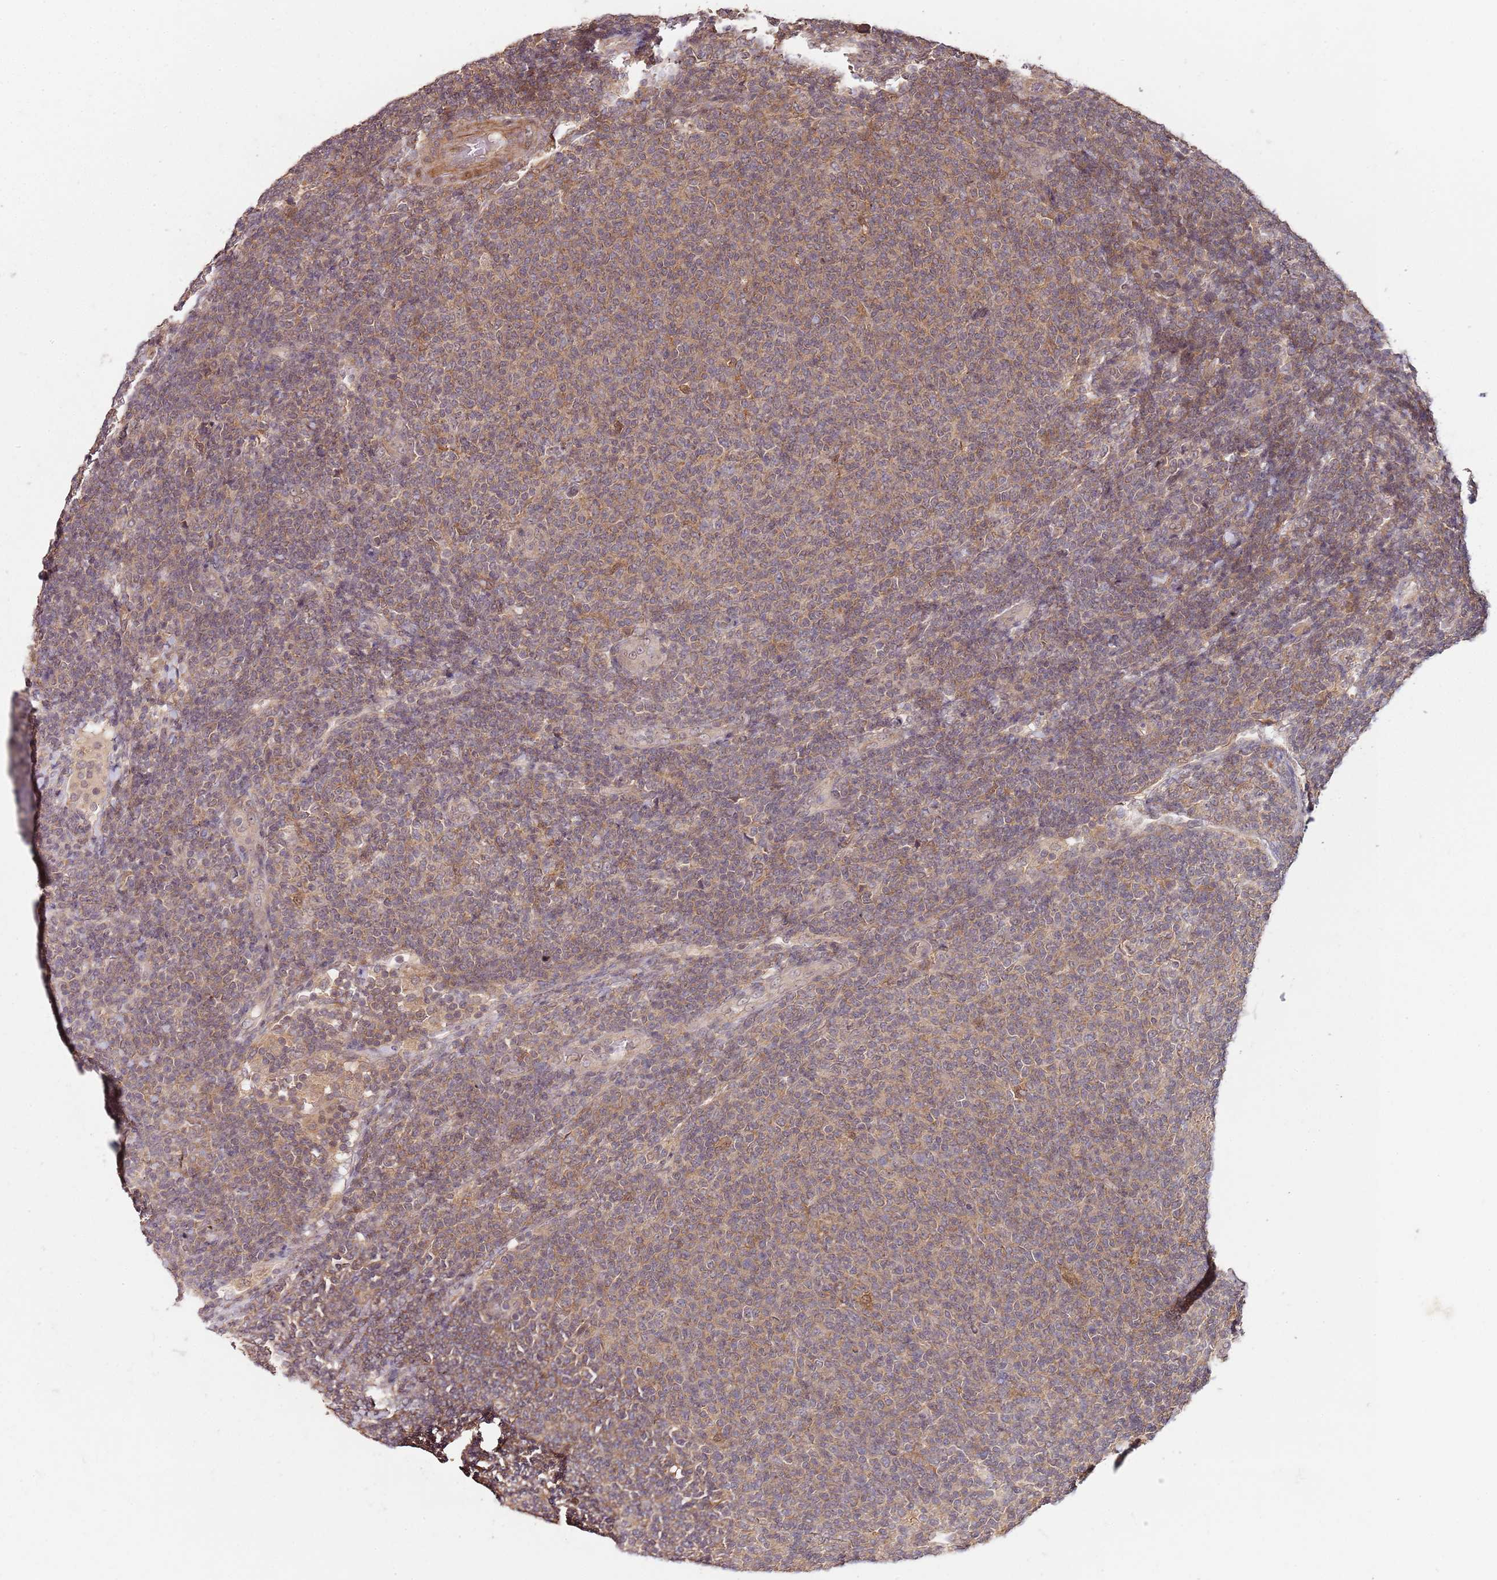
{"staining": {"intensity": "moderate", "quantity": ">75%", "location": "cytoplasmic/membranous"}, "tissue": "lymphoma", "cell_type": "Tumor cells", "image_type": "cancer", "snomed": [{"axis": "morphology", "description": "Malignant lymphoma, non-Hodgkin's type, Low grade"}, {"axis": "topography", "description": "Lymph node"}], "caption": "Brown immunohistochemical staining in human malignant lymphoma, non-Hodgkin's type (low-grade) exhibits moderate cytoplasmic/membranous staining in about >75% of tumor cells. Nuclei are stained in blue.", "gene": "LIN37", "patient": {"sex": "male", "age": 66}}